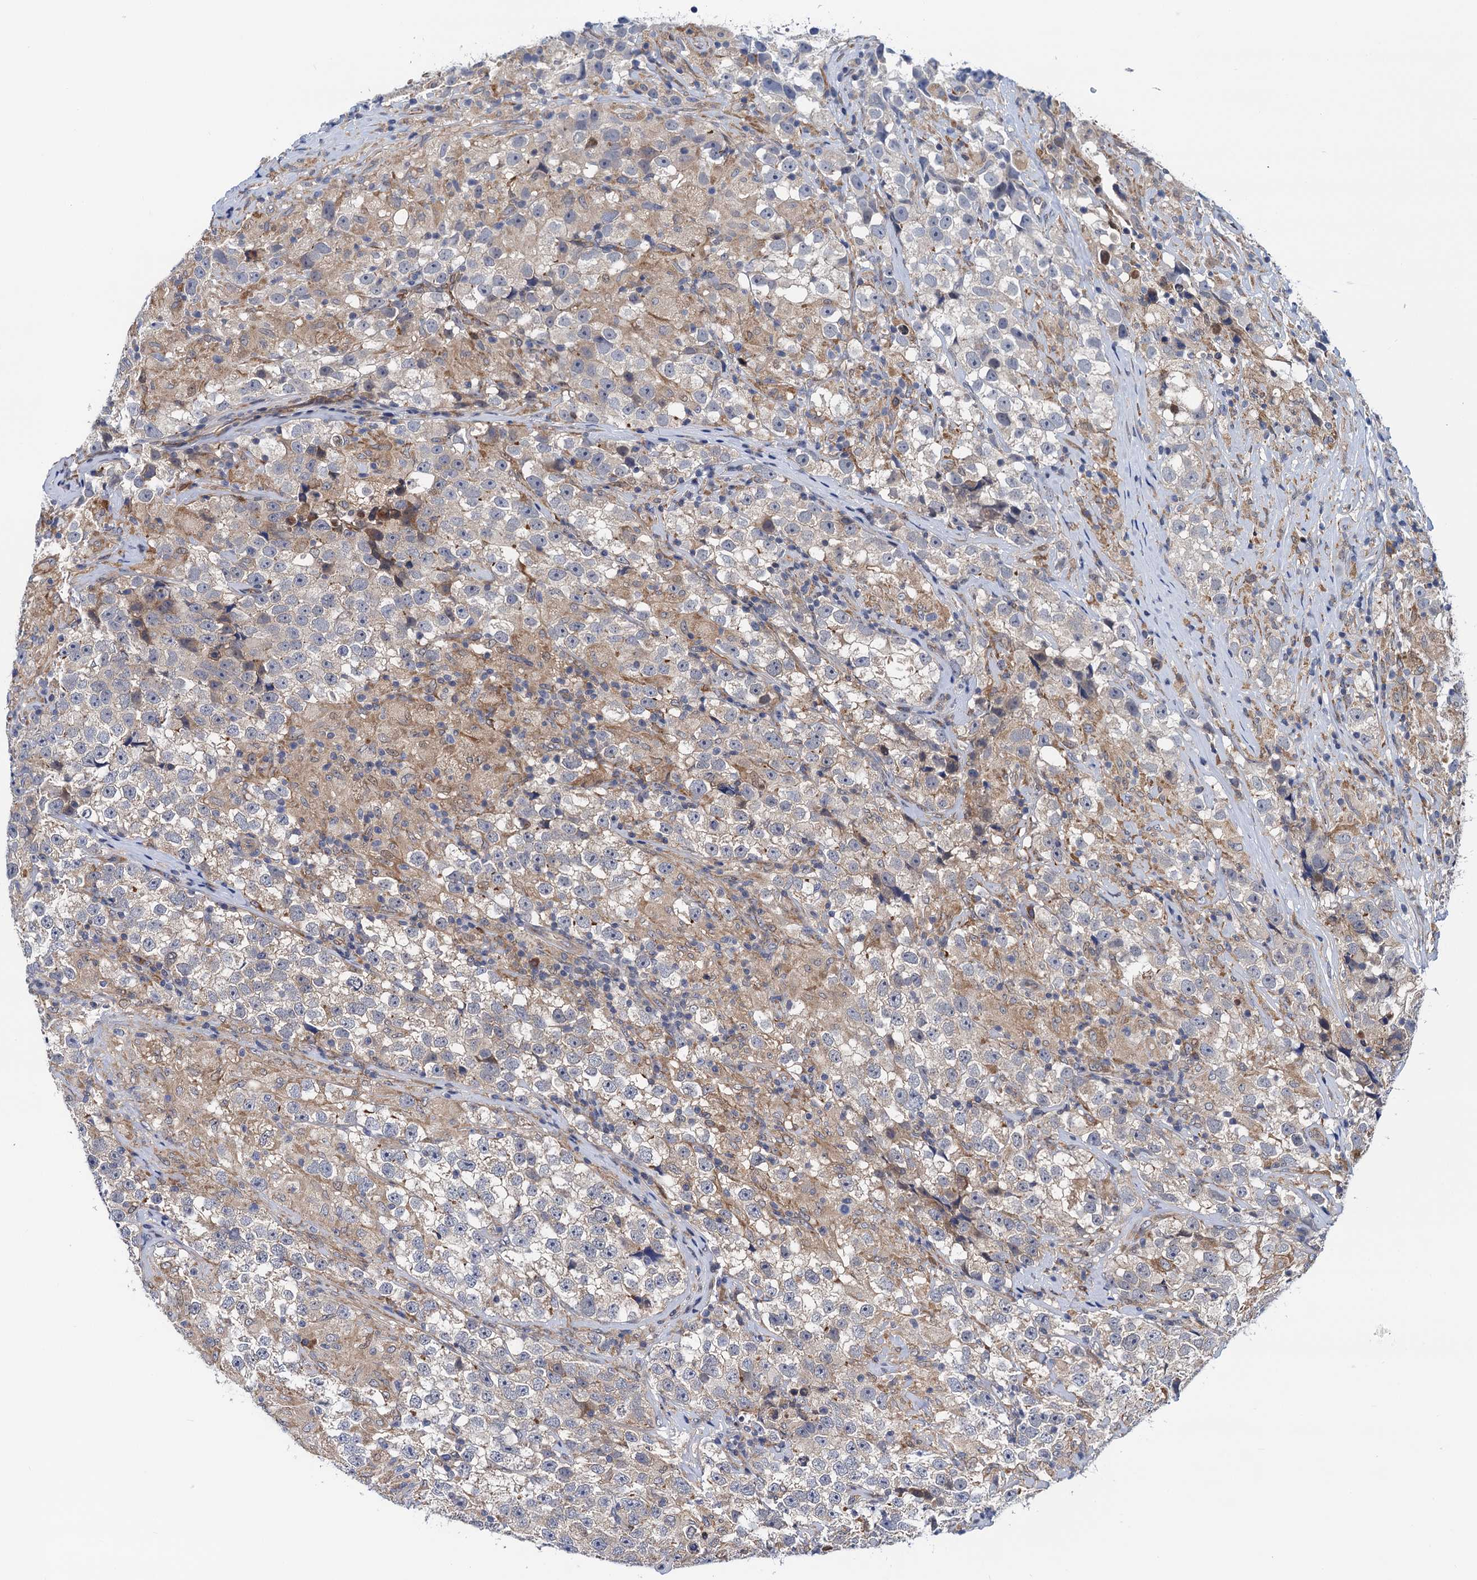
{"staining": {"intensity": "weak", "quantity": "25%-75%", "location": "cytoplasmic/membranous"}, "tissue": "testis cancer", "cell_type": "Tumor cells", "image_type": "cancer", "snomed": [{"axis": "morphology", "description": "Seminoma, NOS"}, {"axis": "topography", "description": "Testis"}], "caption": "Tumor cells exhibit weak cytoplasmic/membranous staining in approximately 25%-75% of cells in testis cancer.", "gene": "PGLS", "patient": {"sex": "male", "age": 46}}